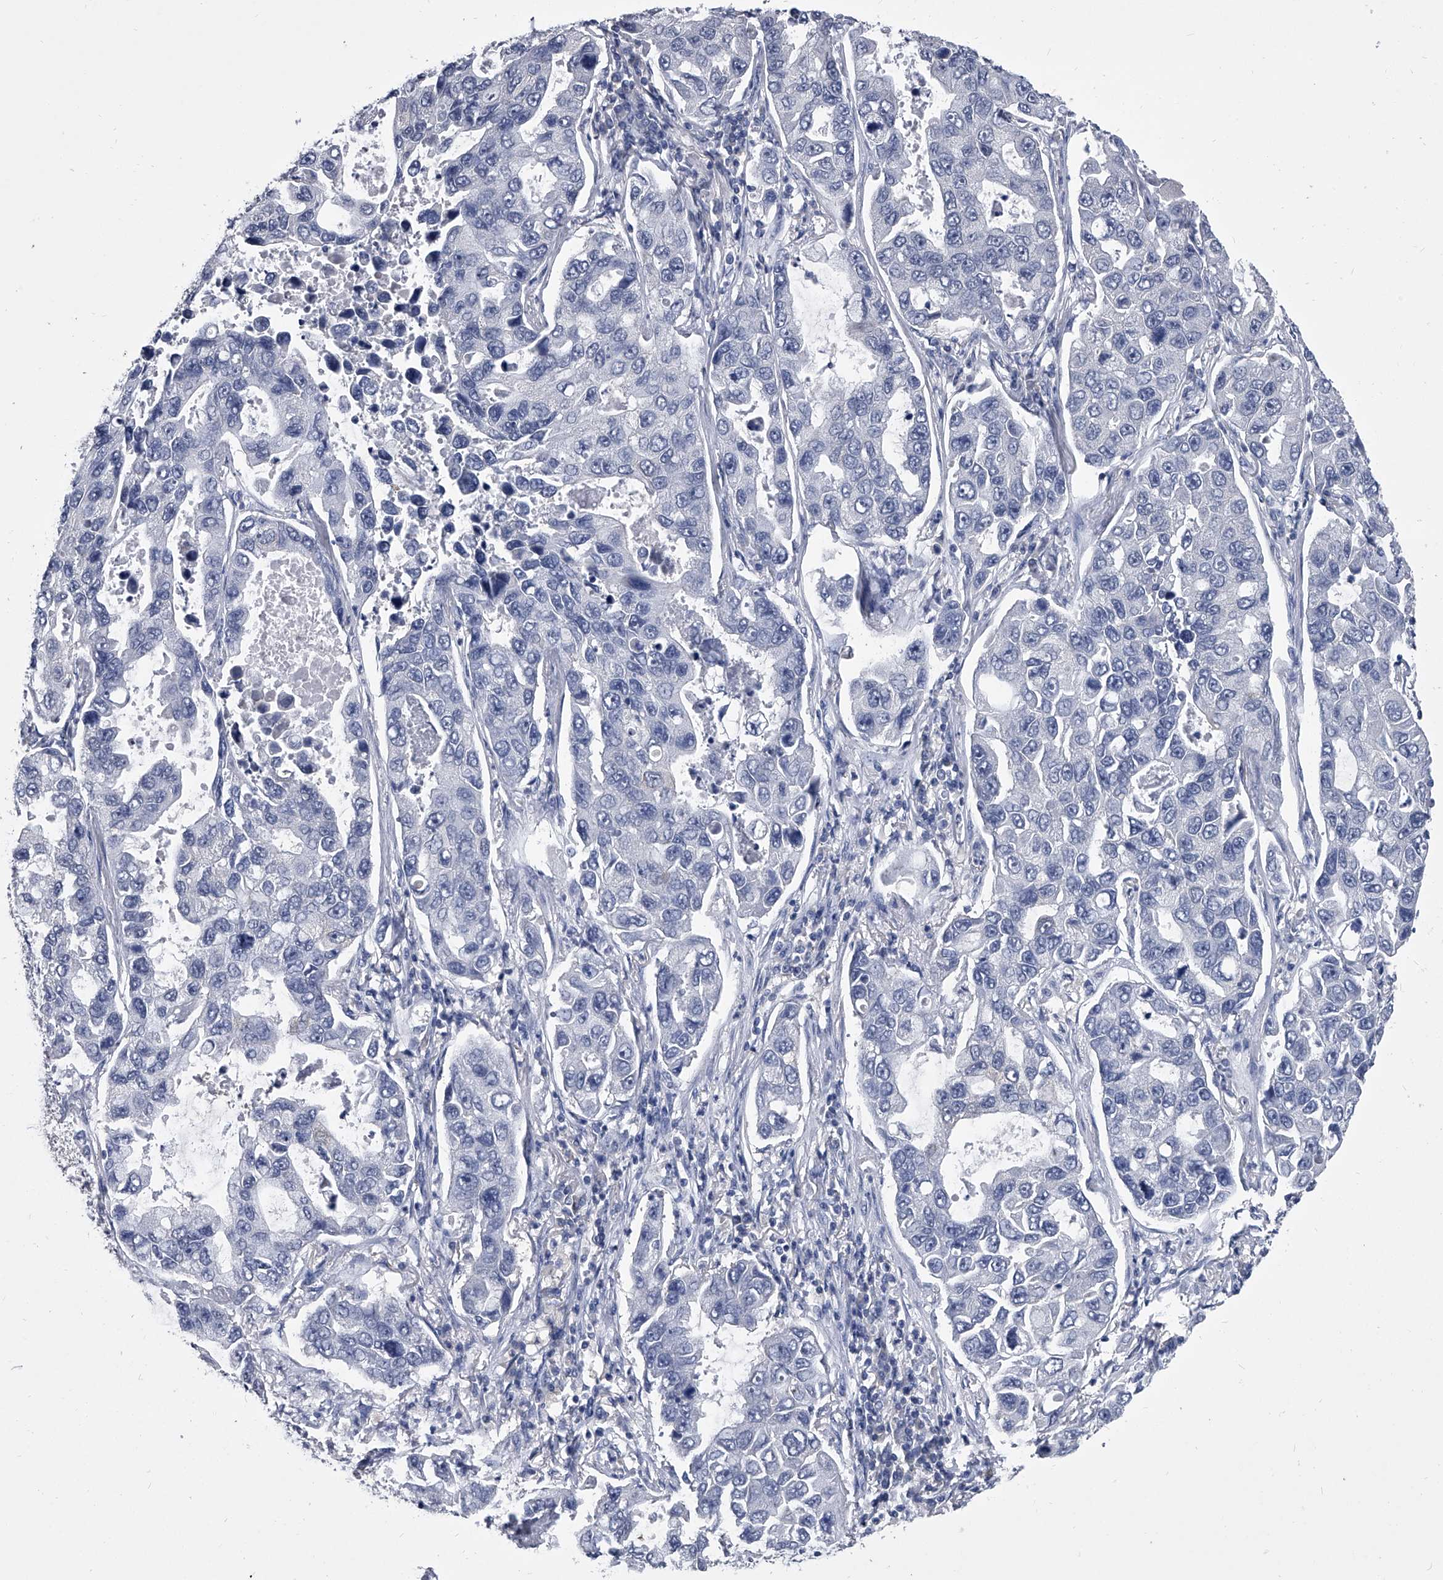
{"staining": {"intensity": "negative", "quantity": "none", "location": "none"}, "tissue": "lung cancer", "cell_type": "Tumor cells", "image_type": "cancer", "snomed": [{"axis": "morphology", "description": "Adenocarcinoma, NOS"}, {"axis": "topography", "description": "Lung"}], "caption": "A high-resolution photomicrograph shows immunohistochemistry staining of adenocarcinoma (lung), which shows no significant staining in tumor cells.", "gene": "BCAS1", "patient": {"sex": "male", "age": 64}}